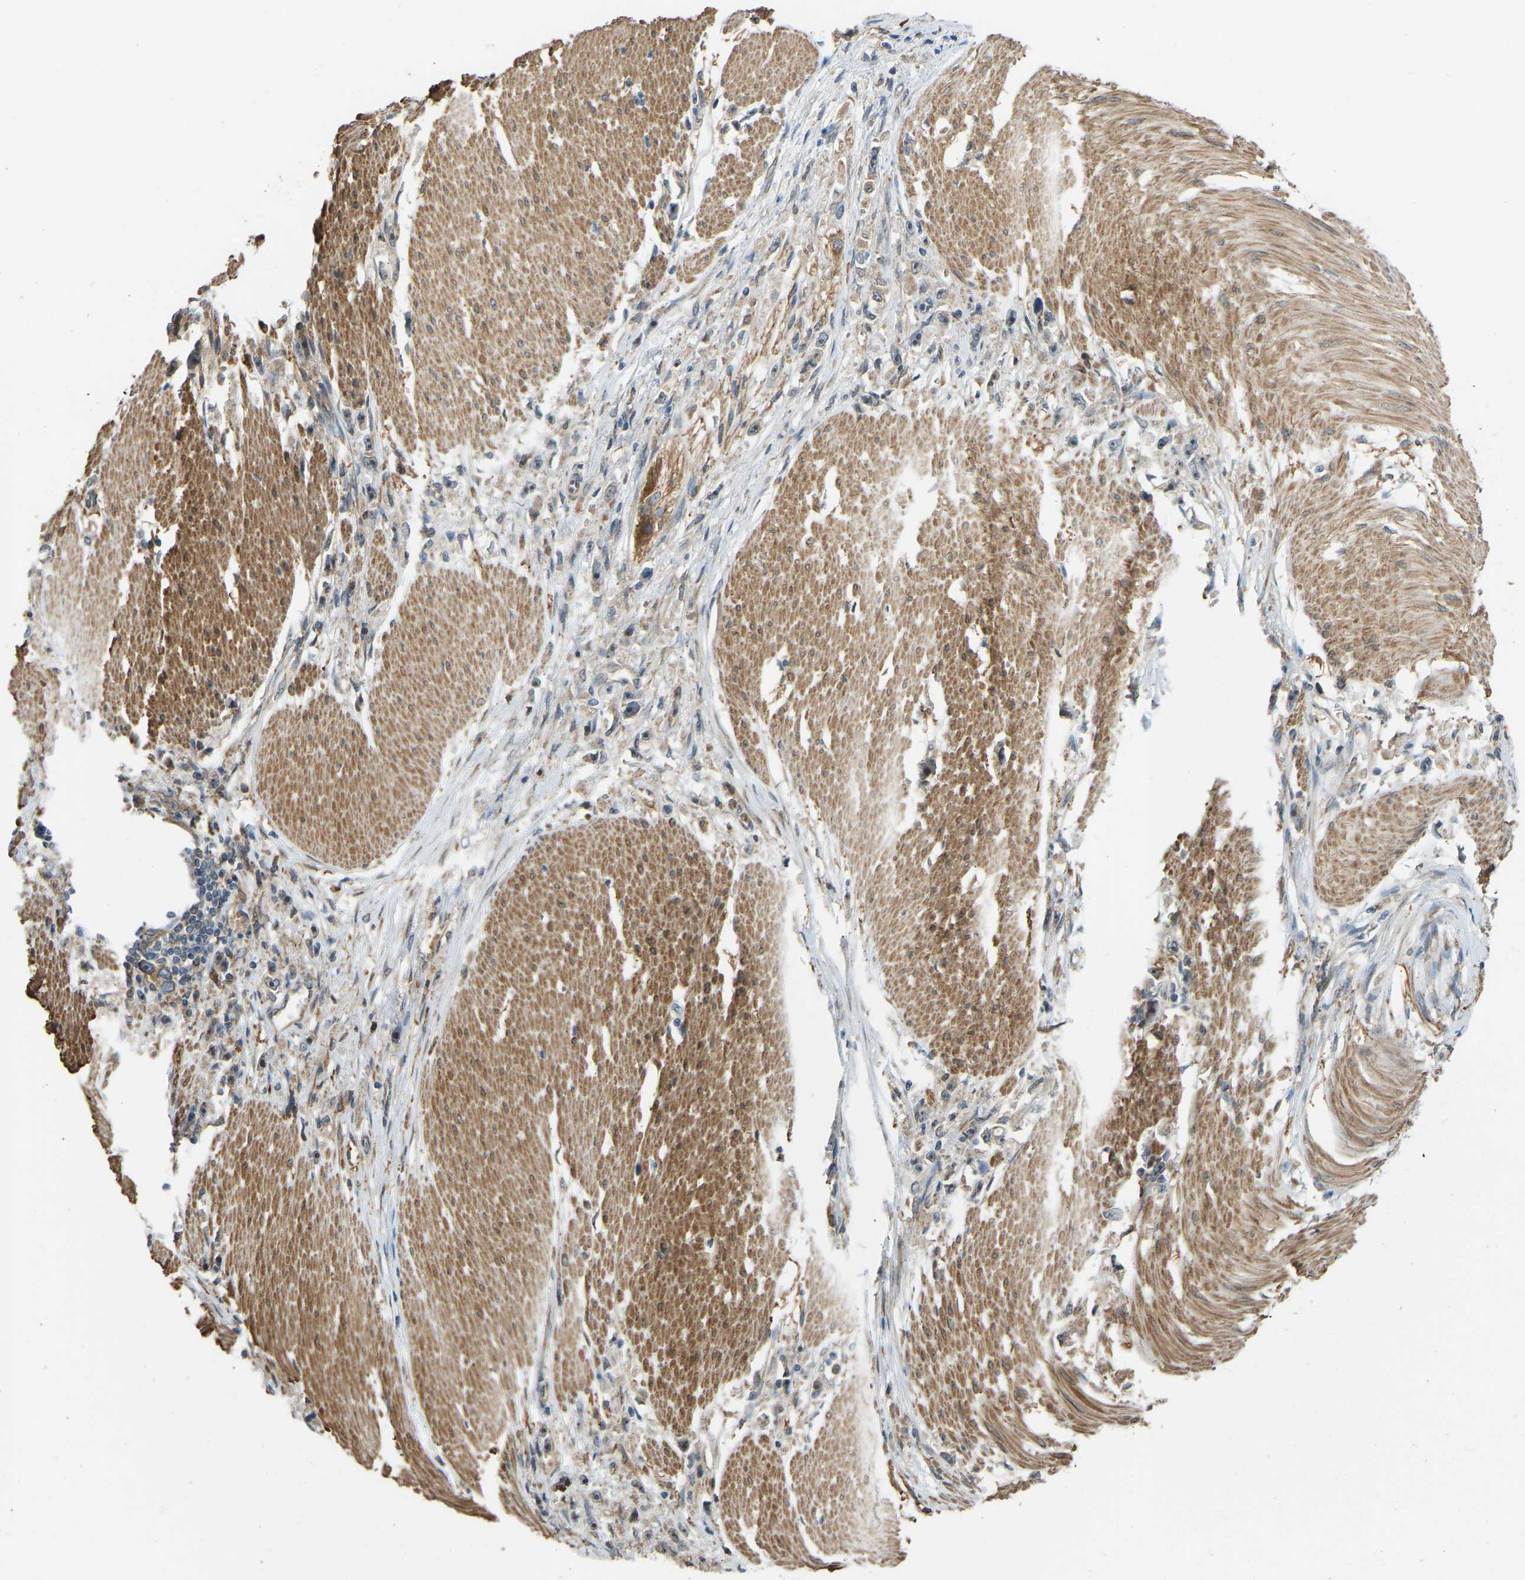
{"staining": {"intensity": "negative", "quantity": "none", "location": "none"}, "tissue": "stomach cancer", "cell_type": "Tumor cells", "image_type": "cancer", "snomed": [{"axis": "morphology", "description": "Adenocarcinoma, NOS"}, {"axis": "topography", "description": "Stomach"}], "caption": "This is an immunohistochemistry (IHC) histopathology image of human stomach cancer (adenocarcinoma). There is no staining in tumor cells.", "gene": "OS9", "patient": {"sex": "female", "age": 59}}